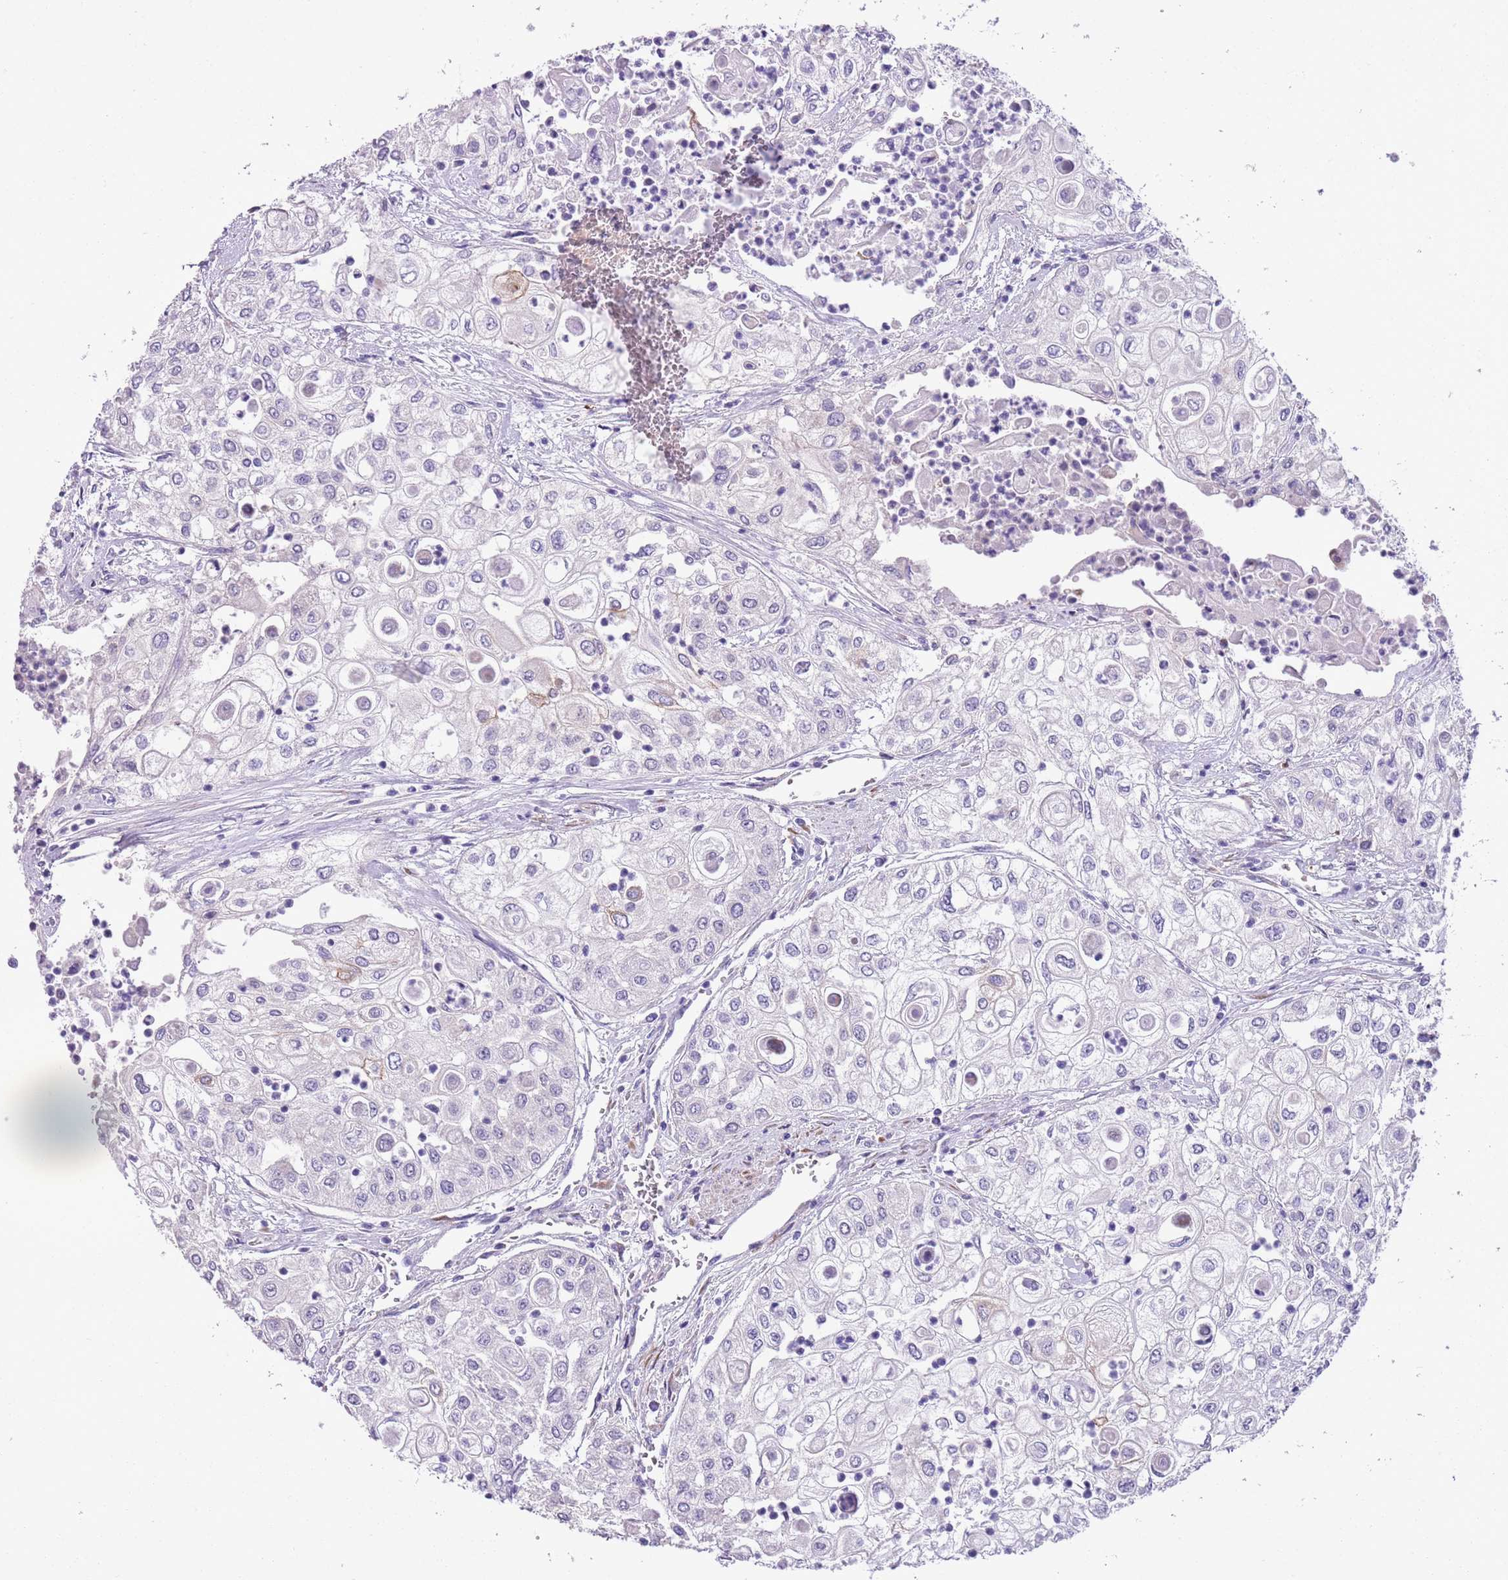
{"staining": {"intensity": "negative", "quantity": "none", "location": "none"}, "tissue": "urothelial cancer", "cell_type": "Tumor cells", "image_type": "cancer", "snomed": [{"axis": "morphology", "description": "Urothelial carcinoma, High grade"}, {"axis": "topography", "description": "Urinary bladder"}], "caption": "Urothelial carcinoma (high-grade) was stained to show a protein in brown. There is no significant staining in tumor cells.", "gene": "MRPL32", "patient": {"sex": "female", "age": 79}}